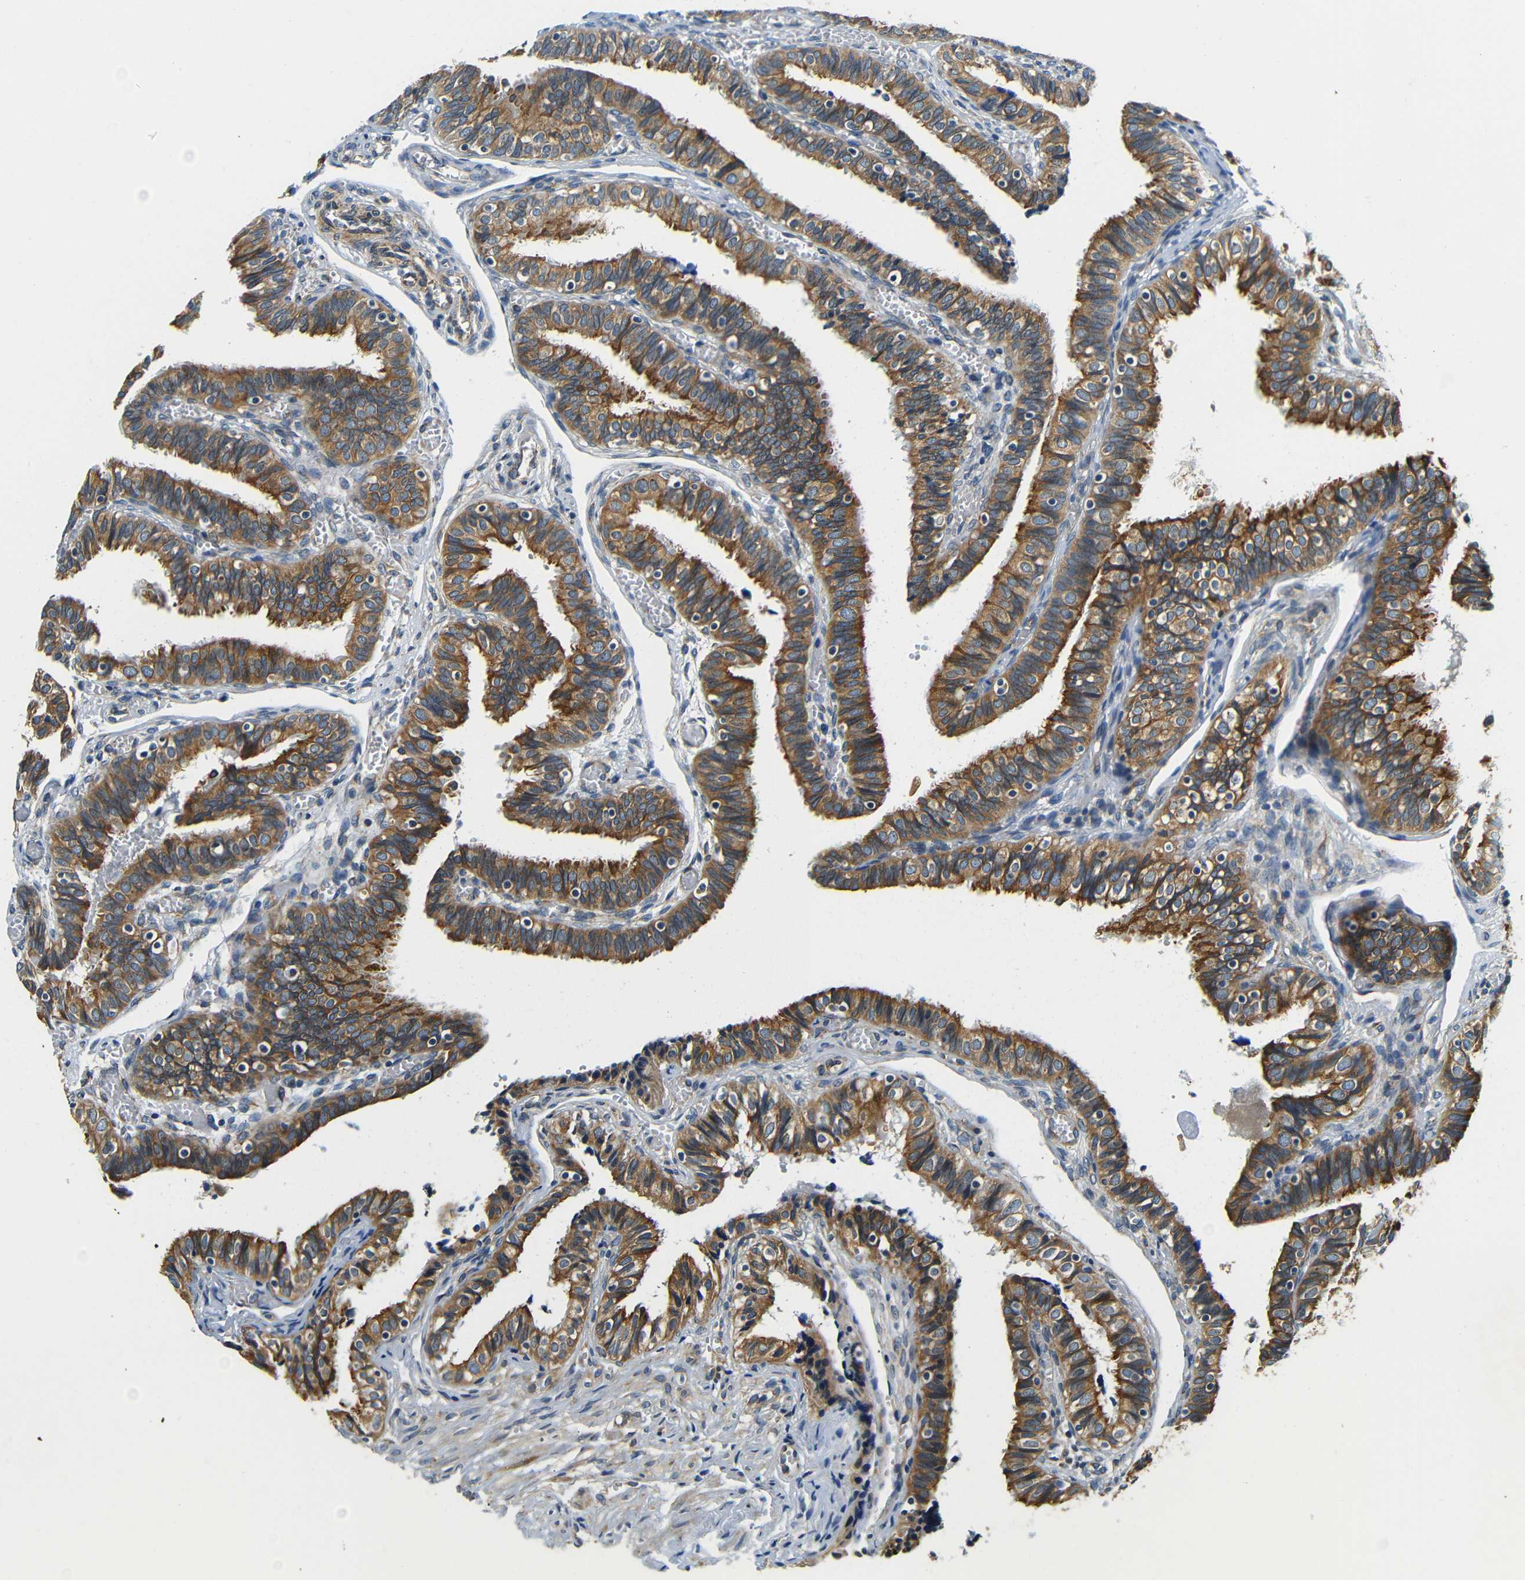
{"staining": {"intensity": "strong", "quantity": ">75%", "location": "cytoplasmic/membranous"}, "tissue": "fallopian tube", "cell_type": "Glandular cells", "image_type": "normal", "snomed": [{"axis": "morphology", "description": "Normal tissue, NOS"}, {"axis": "topography", "description": "Fallopian tube"}], "caption": "Fallopian tube stained with IHC demonstrates strong cytoplasmic/membranous staining in approximately >75% of glandular cells.", "gene": "VAPB", "patient": {"sex": "female", "age": 46}}